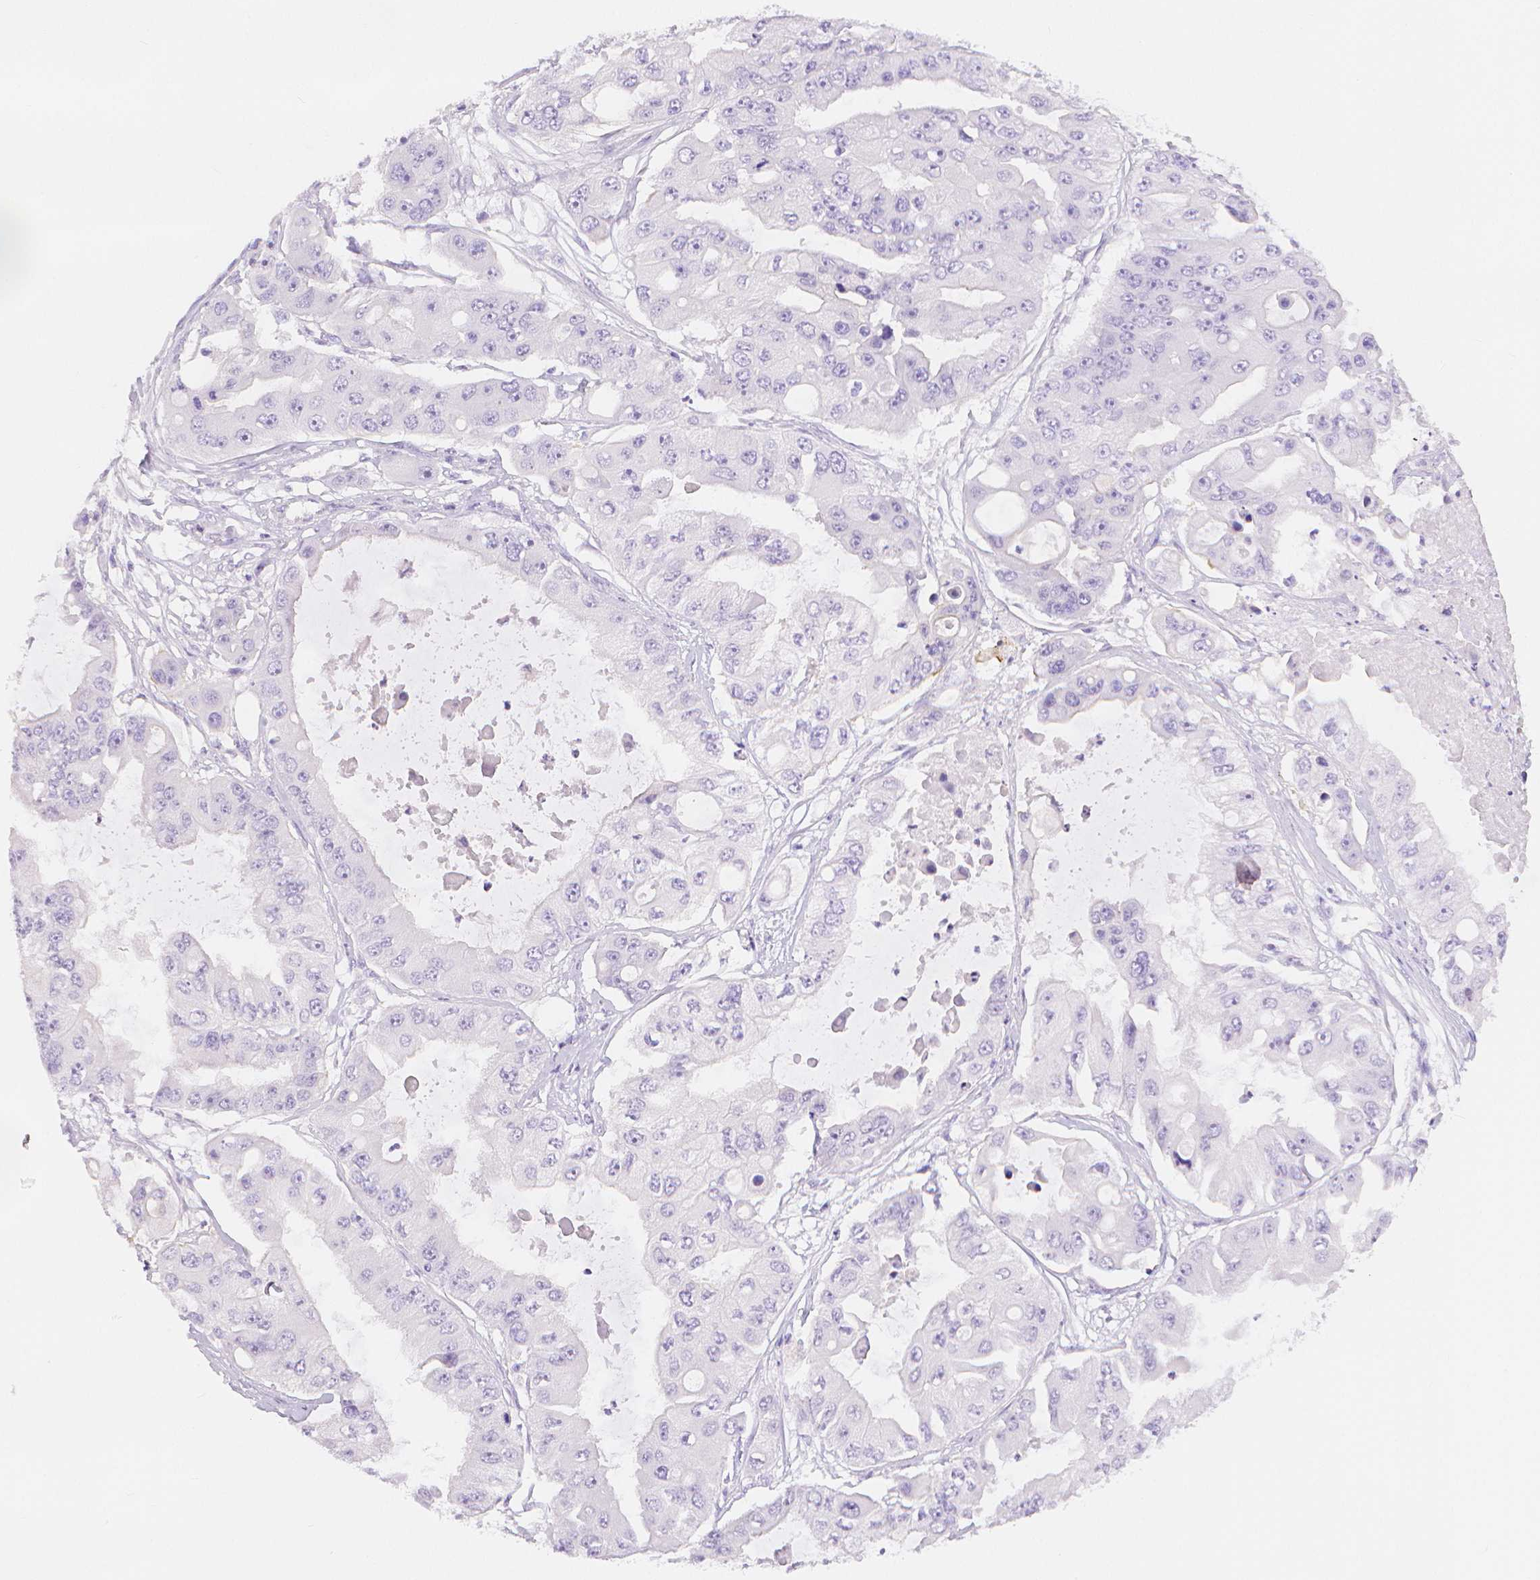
{"staining": {"intensity": "negative", "quantity": "none", "location": "none"}, "tissue": "ovarian cancer", "cell_type": "Tumor cells", "image_type": "cancer", "snomed": [{"axis": "morphology", "description": "Cystadenocarcinoma, serous, NOS"}, {"axis": "topography", "description": "Ovary"}], "caption": "The micrograph displays no staining of tumor cells in ovarian cancer. (DAB (3,3'-diaminobenzidine) immunohistochemistry, high magnification).", "gene": "SLC27A5", "patient": {"sex": "female", "age": 56}}